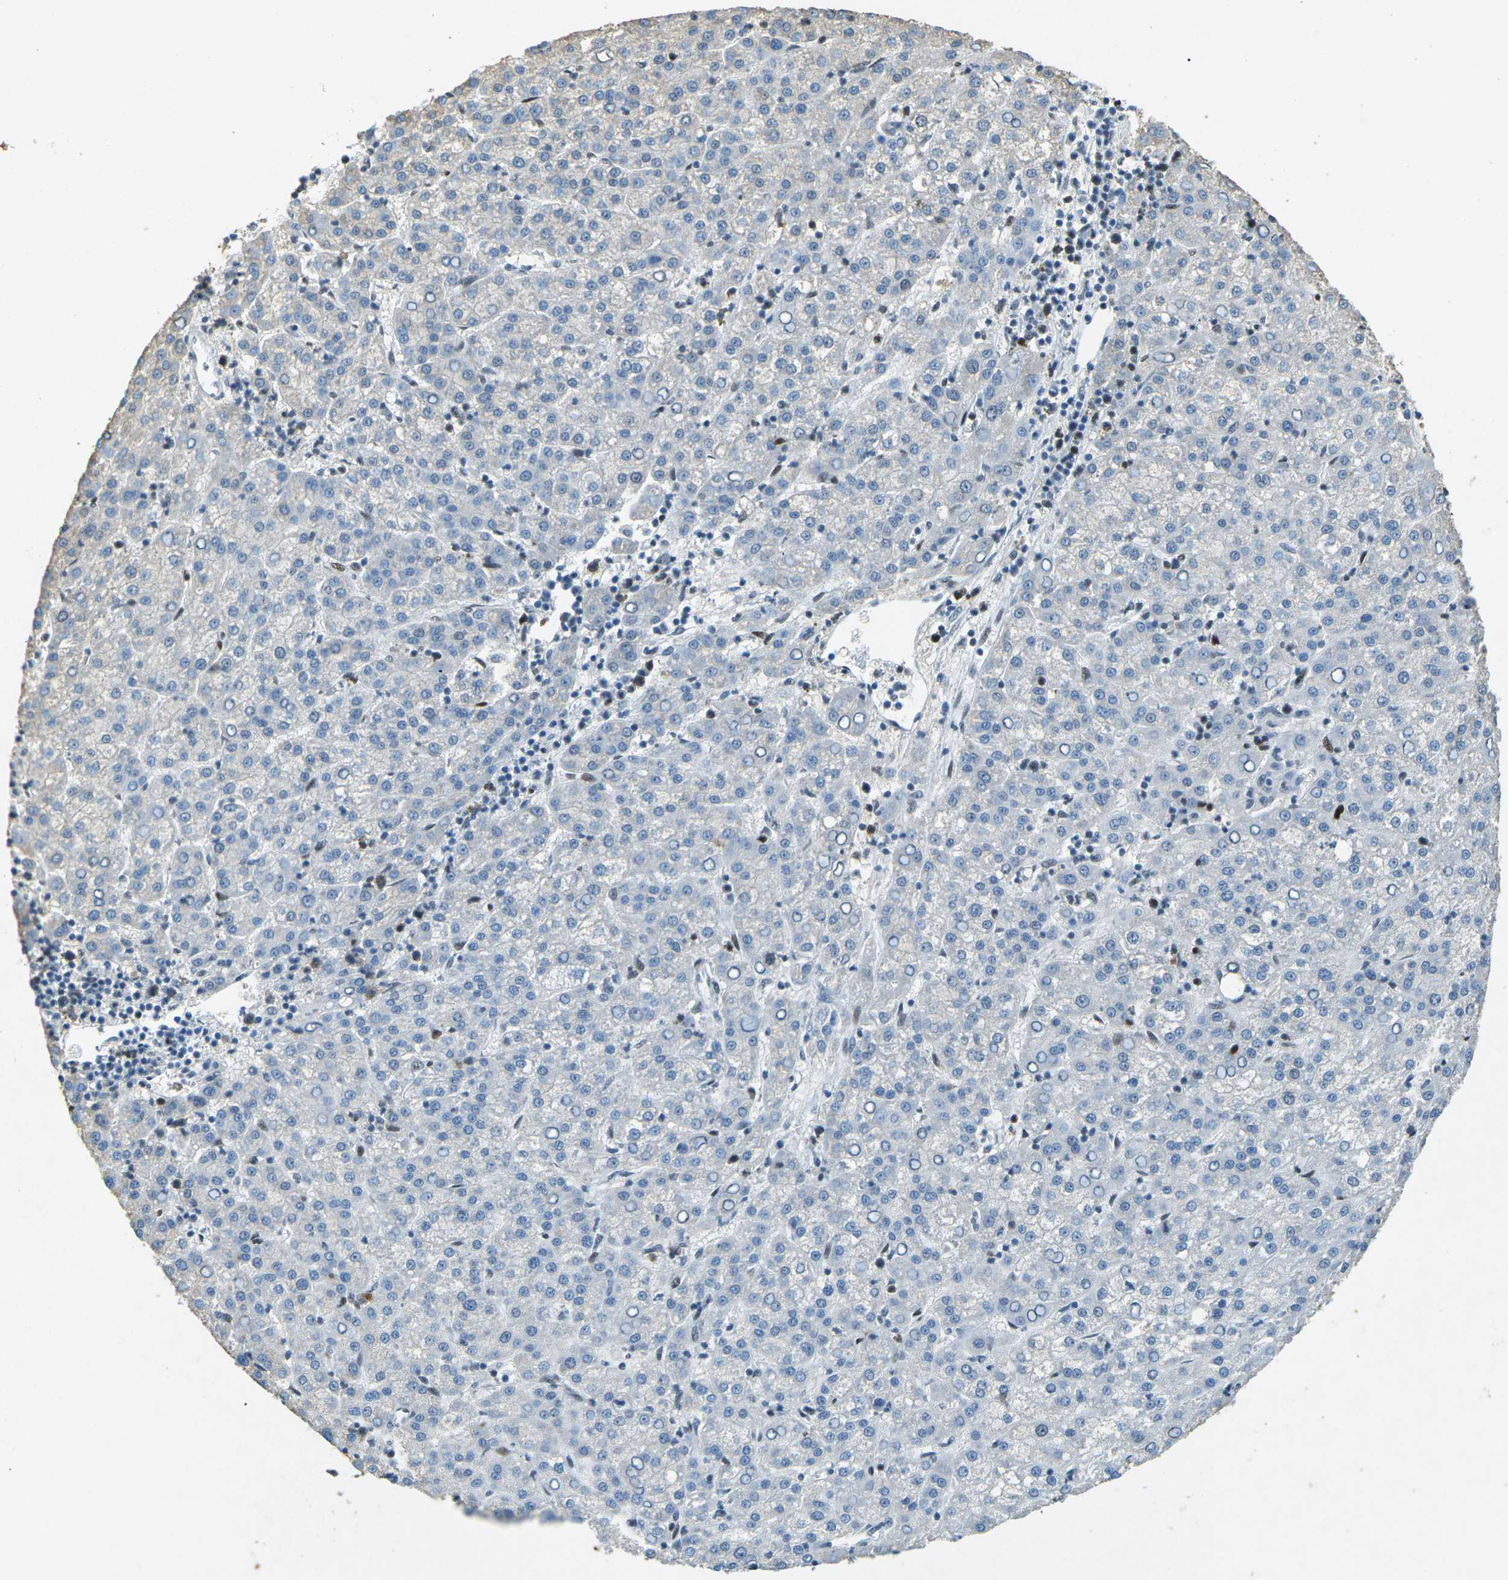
{"staining": {"intensity": "negative", "quantity": "none", "location": "none"}, "tissue": "liver cancer", "cell_type": "Tumor cells", "image_type": "cancer", "snomed": [{"axis": "morphology", "description": "Carcinoma, Hepatocellular, NOS"}, {"axis": "topography", "description": "Liver"}], "caption": "The IHC photomicrograph has no significant positivity in tumor cells of liver hepatocellular carcinoma tissue.", "gene": "RB1", "patient": {"sex": "female", "age": 58}}